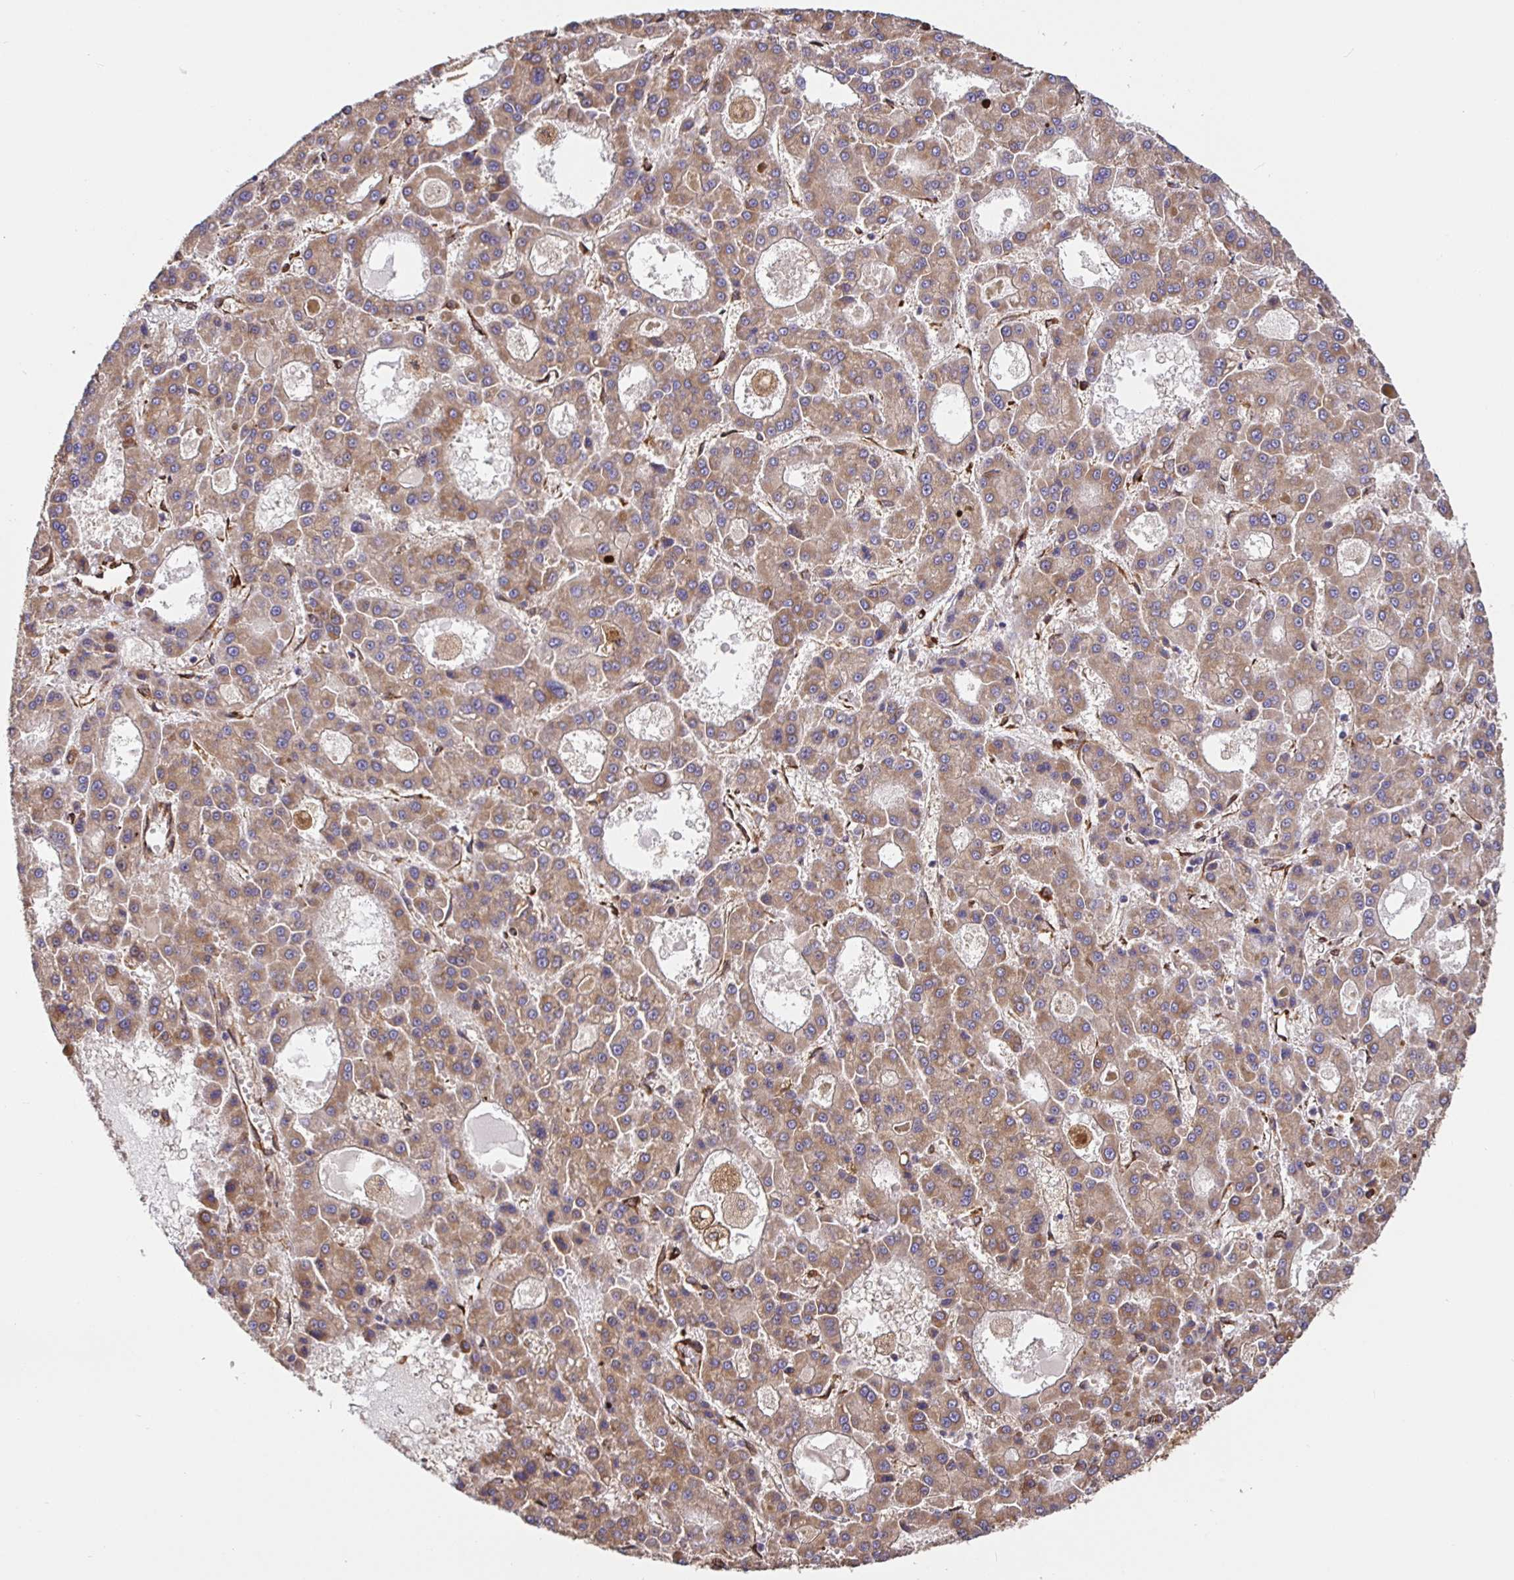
{"staining": {"intensity": "moderate", "quantity": ">75%", "location": "cytoplasmic/membranous"}, "tissue": "liver cancer", "cell_type": "Tumor cells", "image_type": "cancer", "snomed": [{"axis": "morphology", "description": "Carcinoma, Hepatocellular, NOS"}, {"axis": "topography", "description": "Liver"}], "caption": "Immunohistochemistry of human liver cancer exhibits medium levels of moderate cytoplasmic/membranous expression in approximately >75% of tumor cells.", "gene": "MAOA", "patient": {"sex": "male", "age": 70}}